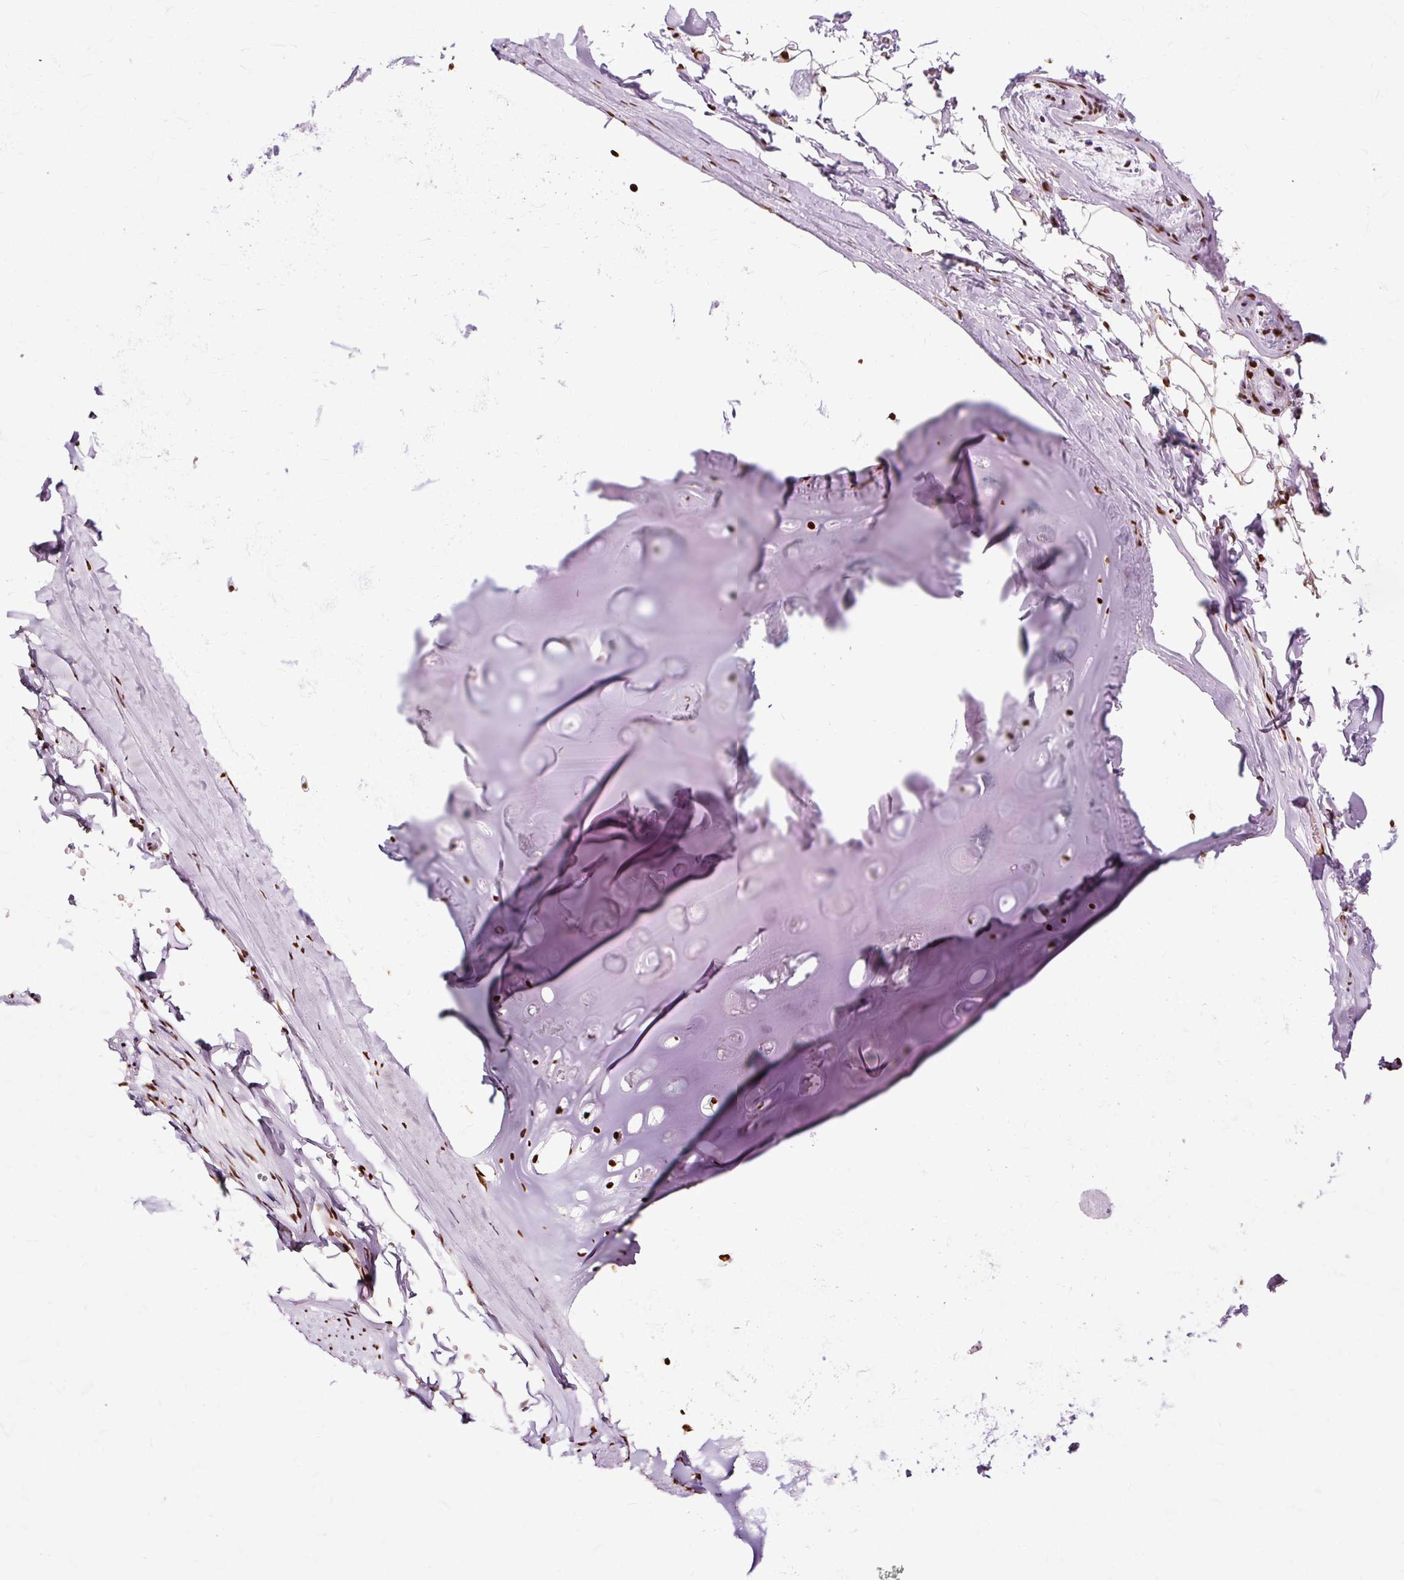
{"staining": {"intensity": "moderate", "quantity": ">75%", "location": "nuclear"}, "tissue": "adipose tissue", "cell_type": "Adipocytes", "image_type": "normal", "snomed": [{"axis": "morphology", "description": "Normal tissue, NOS"}, {"axis": "topography", "description": "Cartilage tissue"}, {"axis": "topography", "description": "Bronchus"}, {"axis": "topography", "description": "Peripheral nerve tissue"}], "caption": "Immunohistochemistry staining of benign adipose tissue, which displays medium levels of moderate nuclear expression in approximately >75% of adipocytes indicating moderate nuclear protein expression. The staining was performed using DAB (brown) for protein detection and nuclei were counterstained in hematoxylin (blue).", "gene": "XRCC6", "patient": {"sex": "male", "age": 67}}